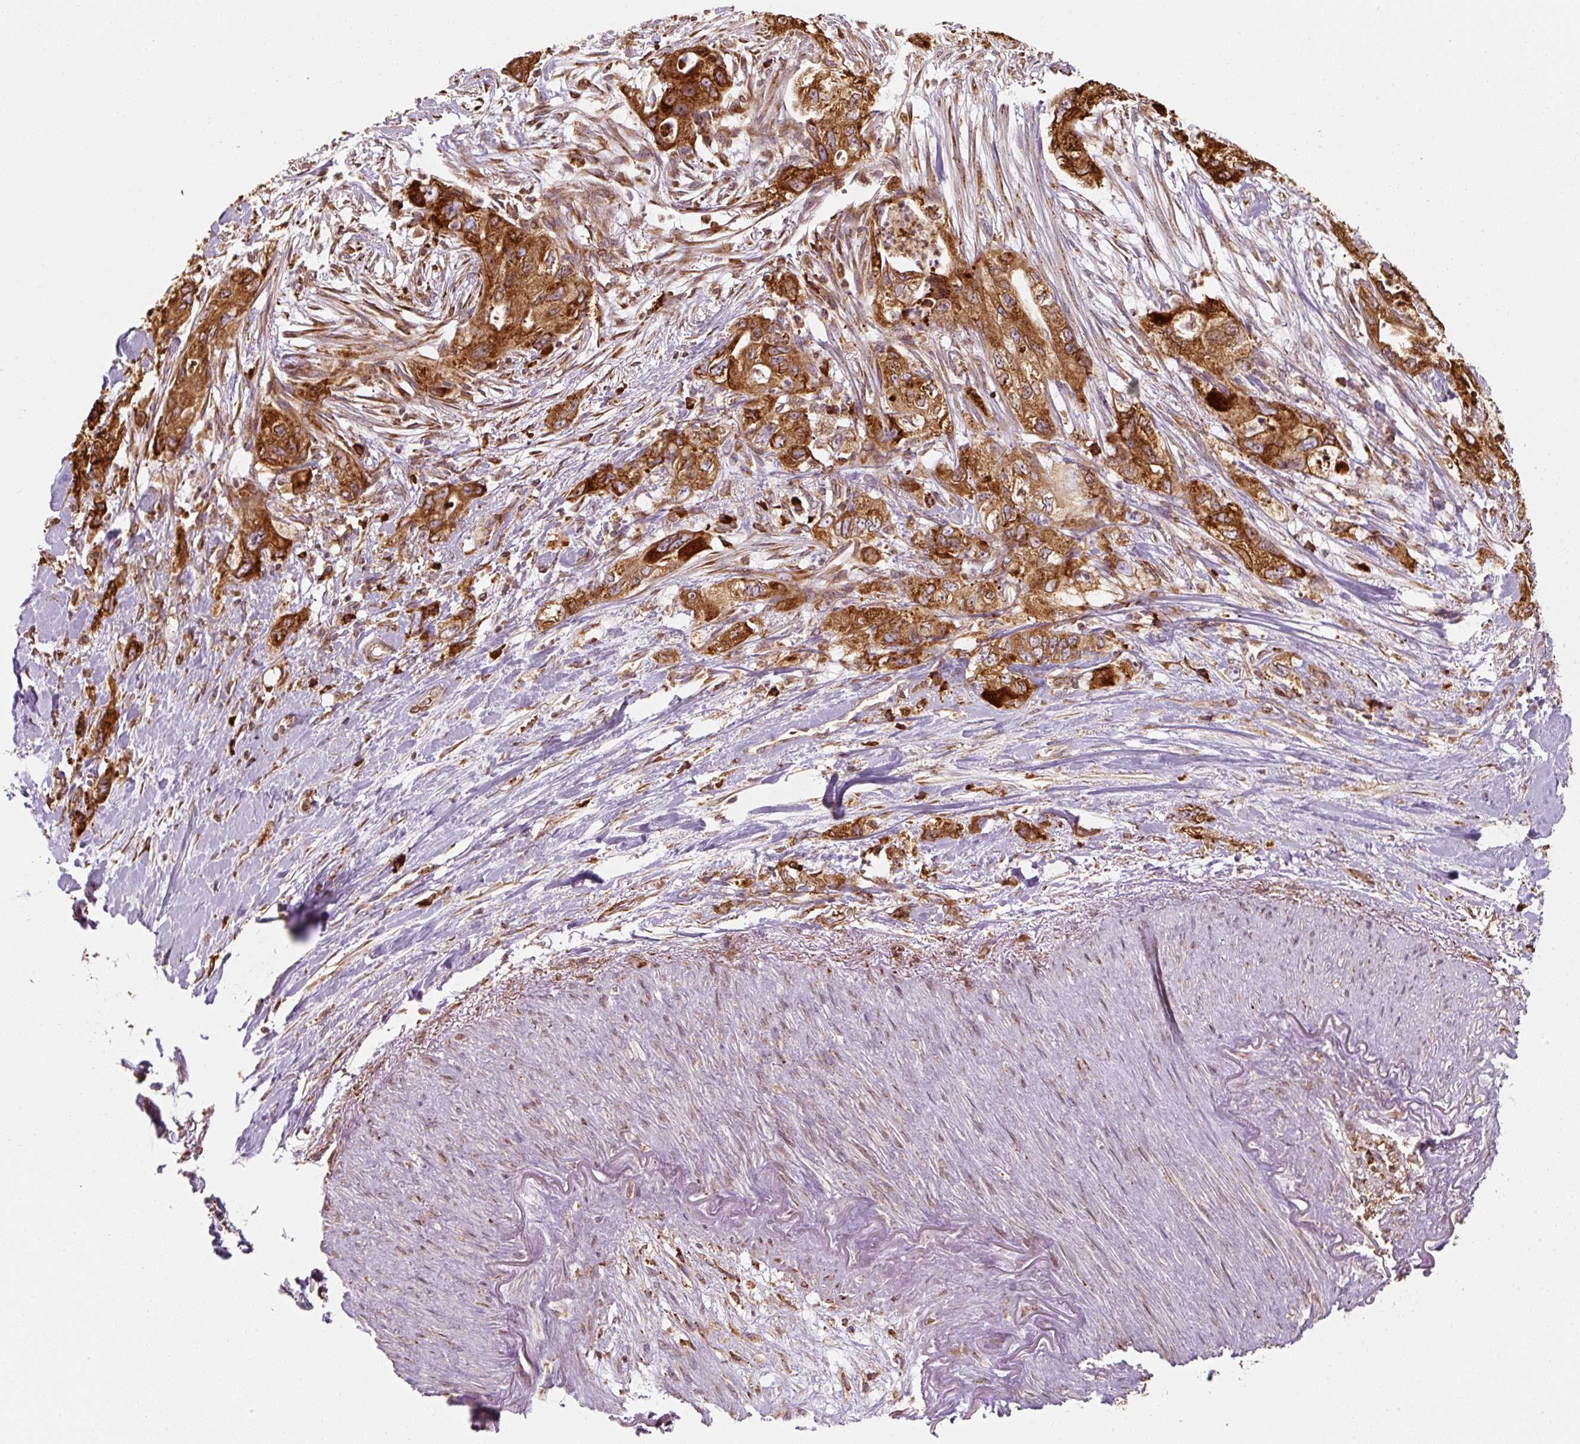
{"staining": {"intensity": "strong", "quantity": ">75%", "location": "cytoplasmic/membranous"}, "tissue": "pancreatic cancer", "cell_type": "Tumor cells", "image_type": "cancer", "snomed": [{"axis": "morphology", "description": "Adenocarcinoma, NOS"}, {"axis": "topography", "description": "Pancreas"}], "caption": "Tumor cells exhibit high levels of strong cytoplasmic/membranous staining in about >75% of cells in pancreatic cancer.", "gene": "PRKCSH", "patient": {"sex": "female", "age": 73}}